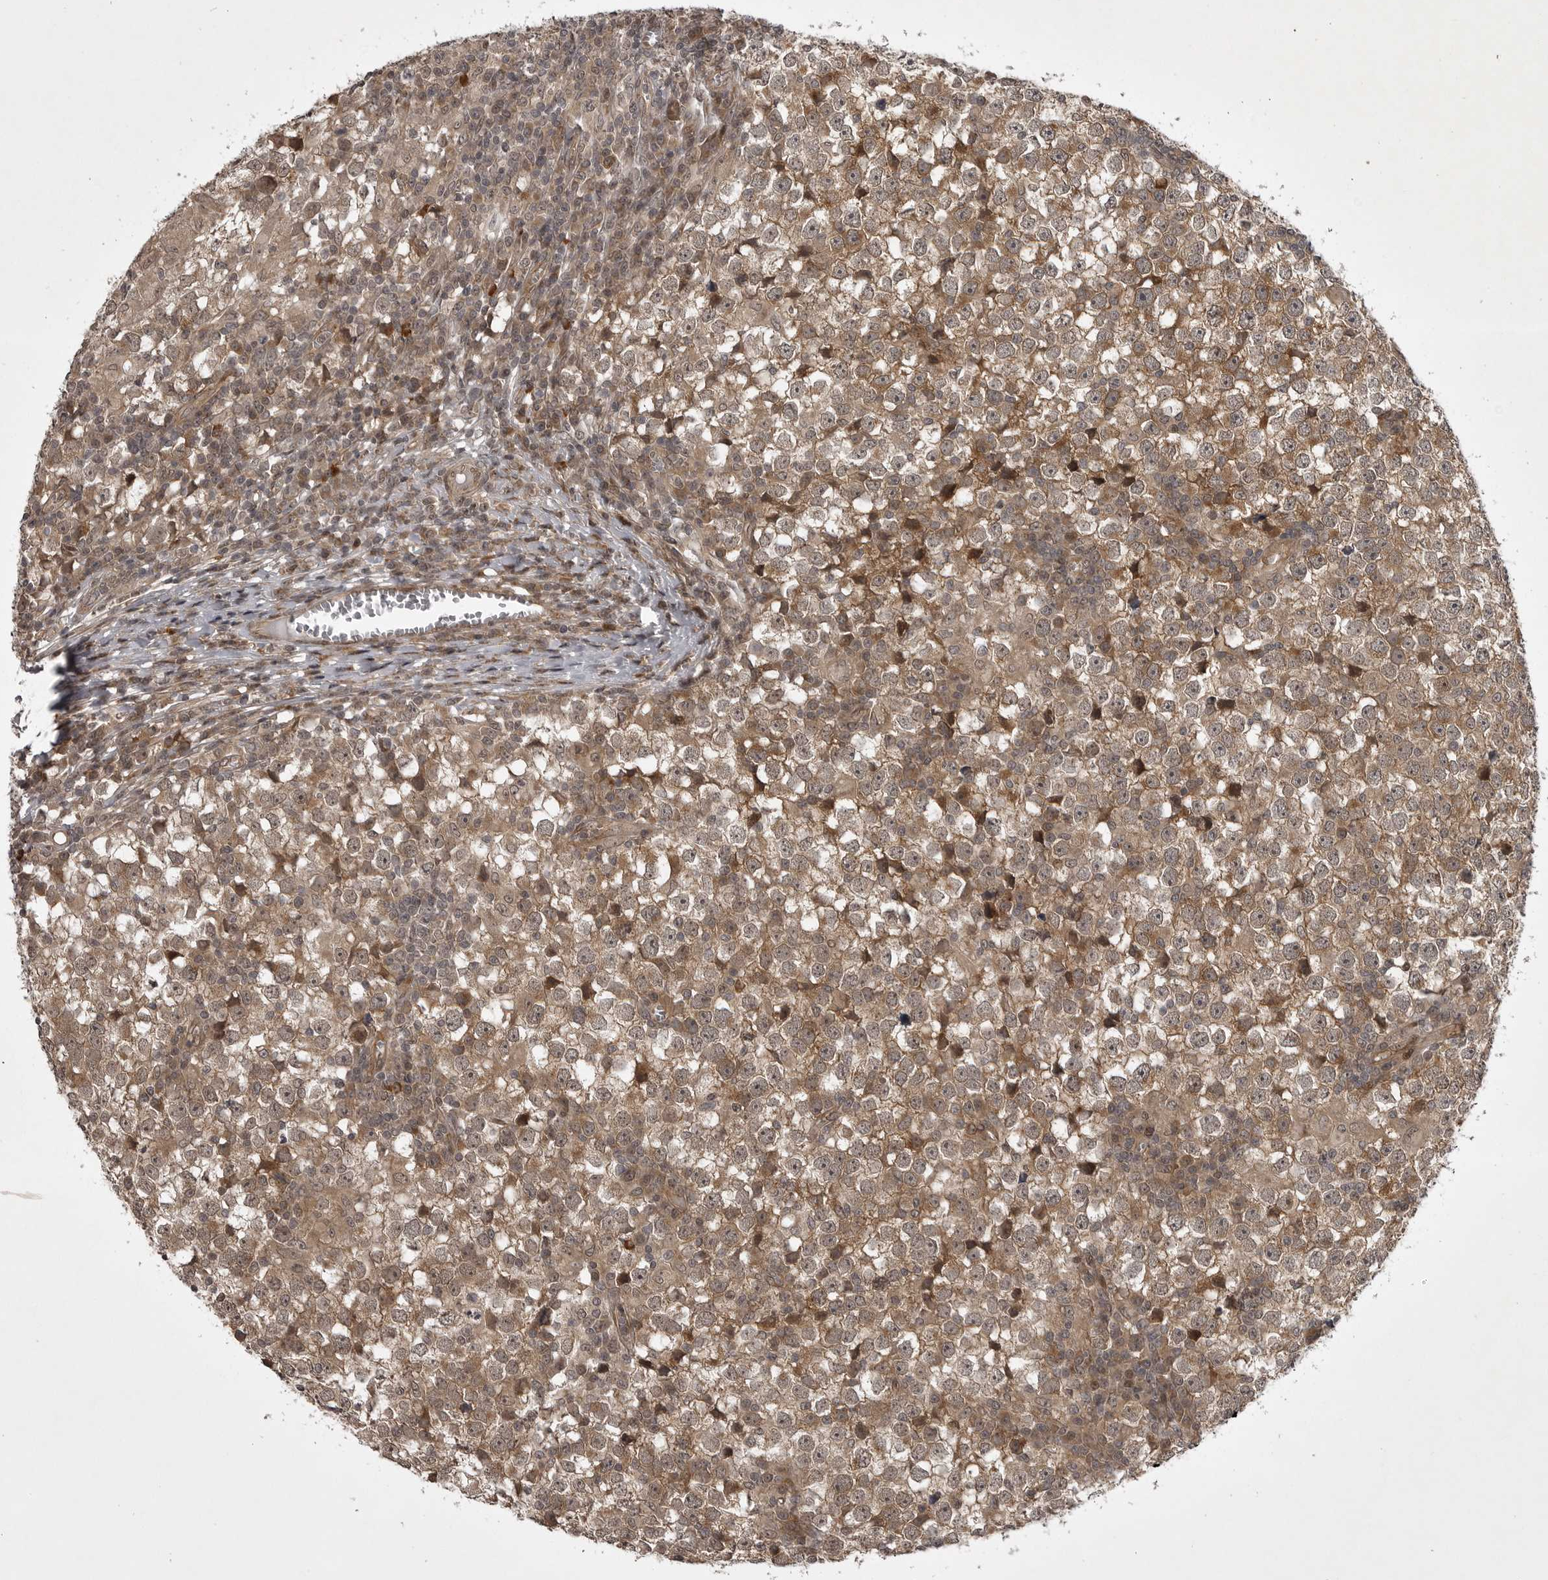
{"staining": {"intensity": "moderate", "quantity": ">75%", "location": "cytoplasmic/membranous"}, "tissue": "testis cancer", "cell_type": "Tumor cells", "image_type": "cancer", "snomed": [{"axis": "morphology", "description": "Seminoma, NOS"}, {"axis": "topography", "description": "Testis"}], "caption": "The histopathology image displays a brown stain indicating the presence of a protein in the cytoplasmic/membranous of tumor cells in seminoma (testis).", "gene": "SNX16", "patient": {"sex": "male", "age": 65}}